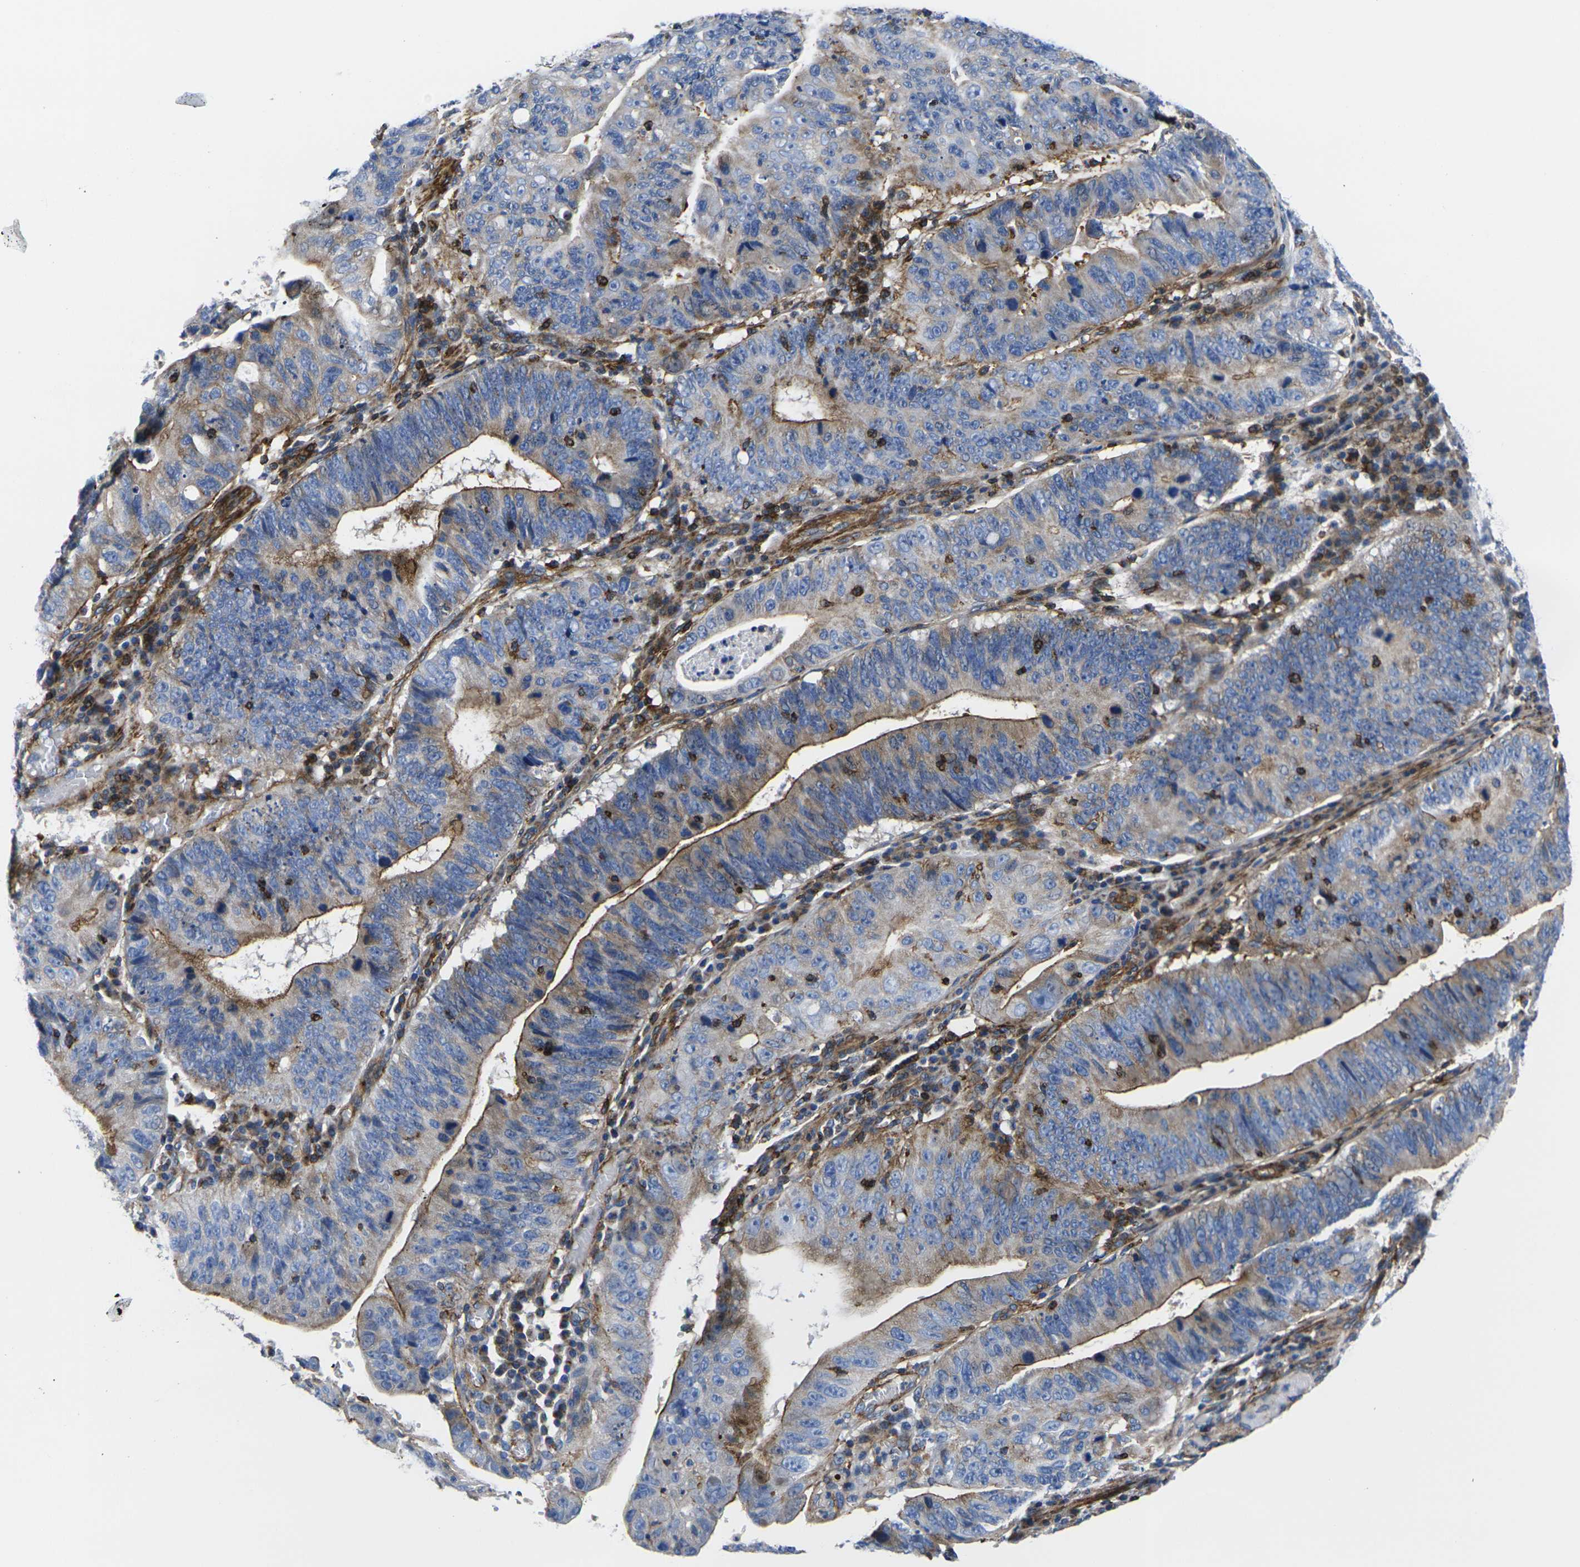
{"staining": {"intensity": "moderate", "quantity": "25%-75%", "location": "cytoplasmic/membranous"}, "tissue": "stomach cancer", "cell_type": "Tumor cells", "image_type": "cancer", "snomed": [{"axis": "morphology", "description": "Adenocarcinoma, NOS"}, {"axis": "topography", "description": "Stomach"}], "caption": "This image exhibits IHC staining of human adenocarcinoma (stomach), with medium moderate cytoplasmic/membranous expression in about 25%-75% of tumor cells.", "gene": "GPR4", "patient": {"sex": "male", "age": 59}}